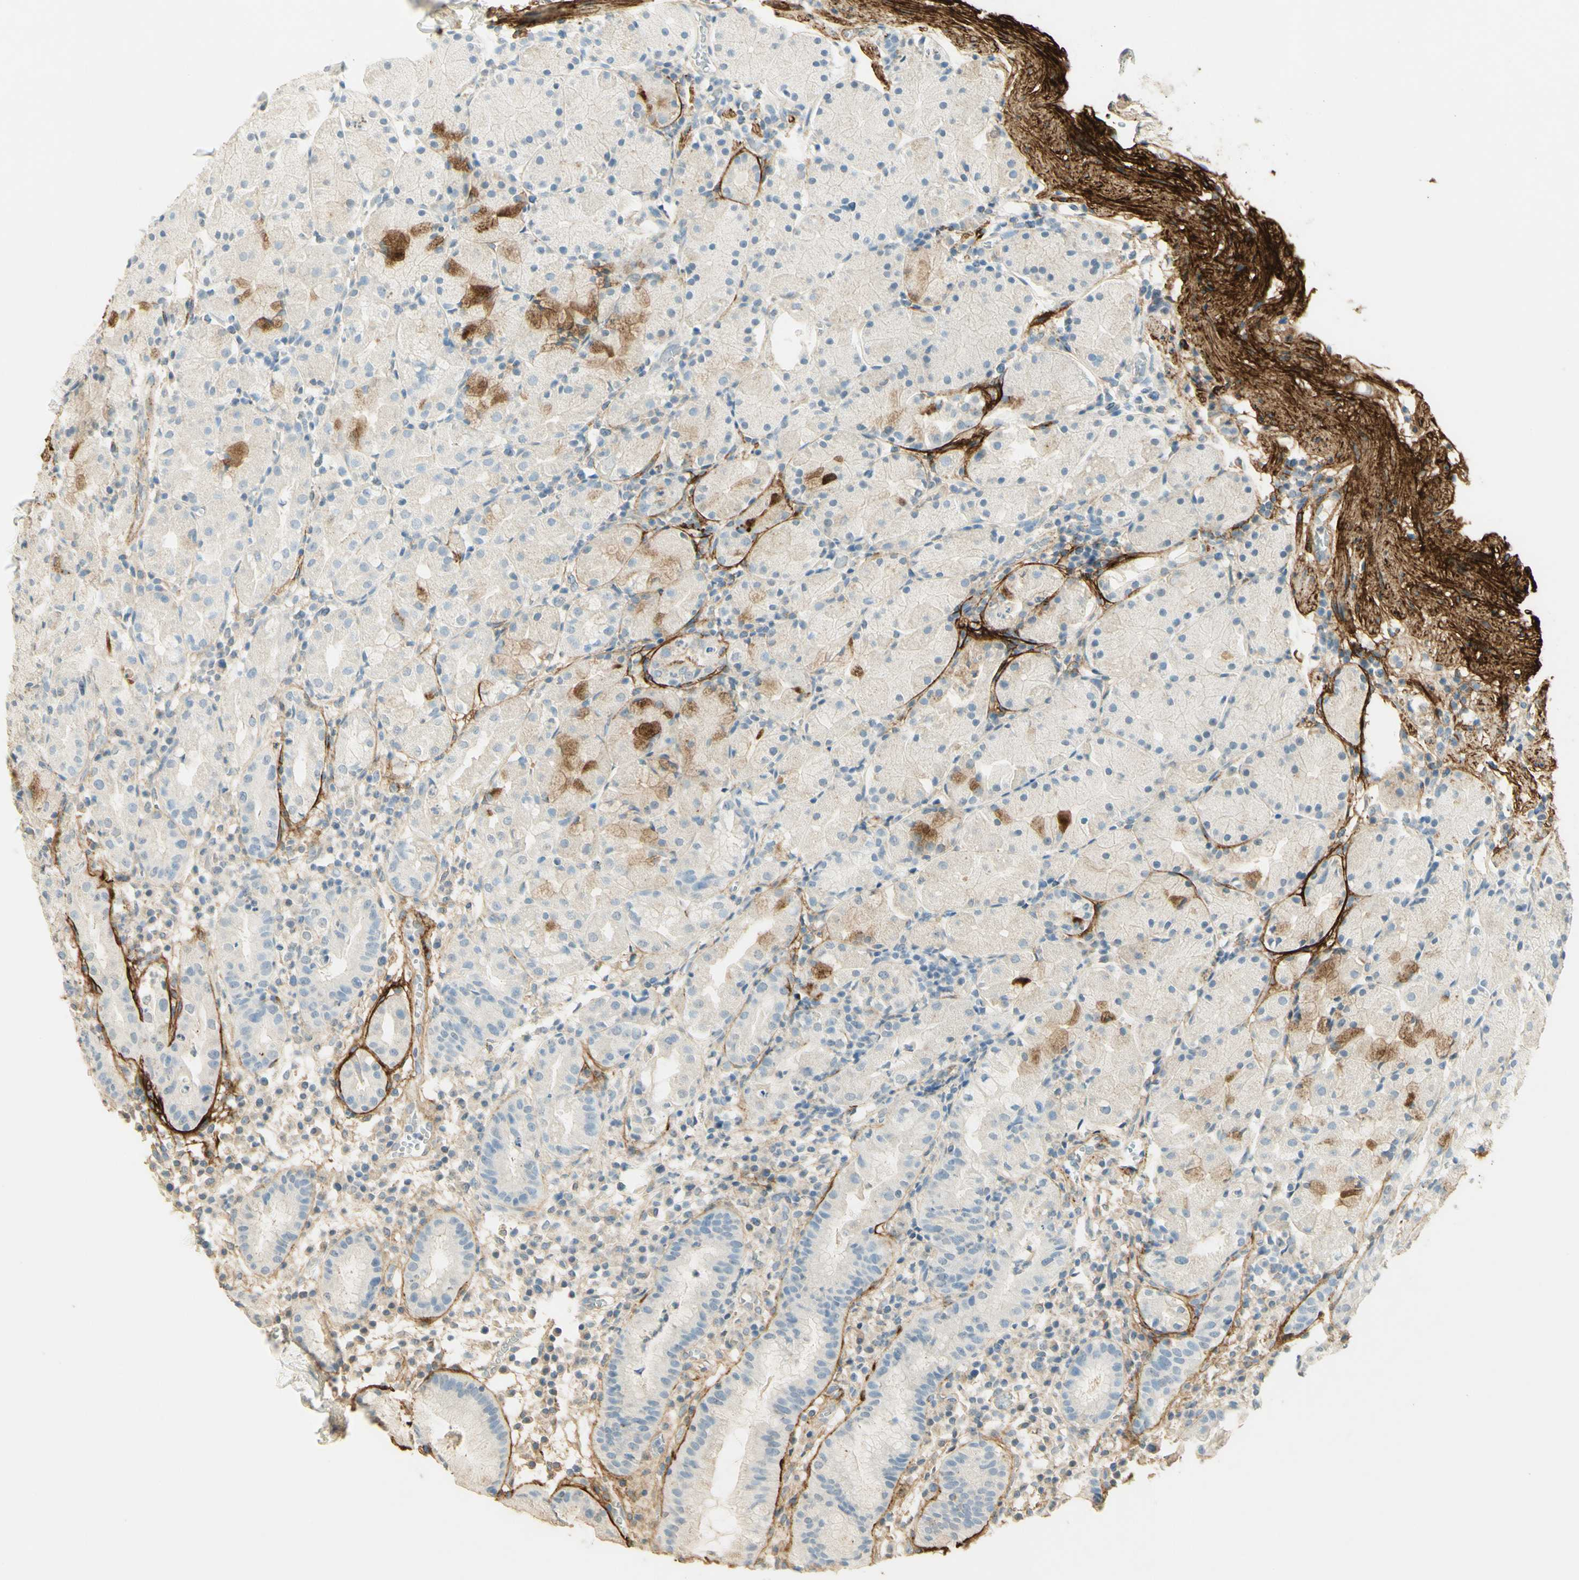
{"staining": {"intensity": "strong", "quantity": "25%-75%", "location": "cytoplasmic/membranous"}, "tissue": "stomach", "cell_type": "Glandular cells", "image_type": "normal", "snomed": [{"axis": "morphology", "description": "Normal tissue, NOS"}, {"axis": "topography", "description": "Stomach"}, {"axis": "topography", "description": "Stomach, lower"}], "caption": "This photomicrograph demonstrates immunohistochemistry (IHC) staining of benign human stomach, with high strong cytoplasmic/membranous expression in about 25%-75% of glandular cells.", "gene": "TNN", "patient": {"sex": "female", "age": 75}}